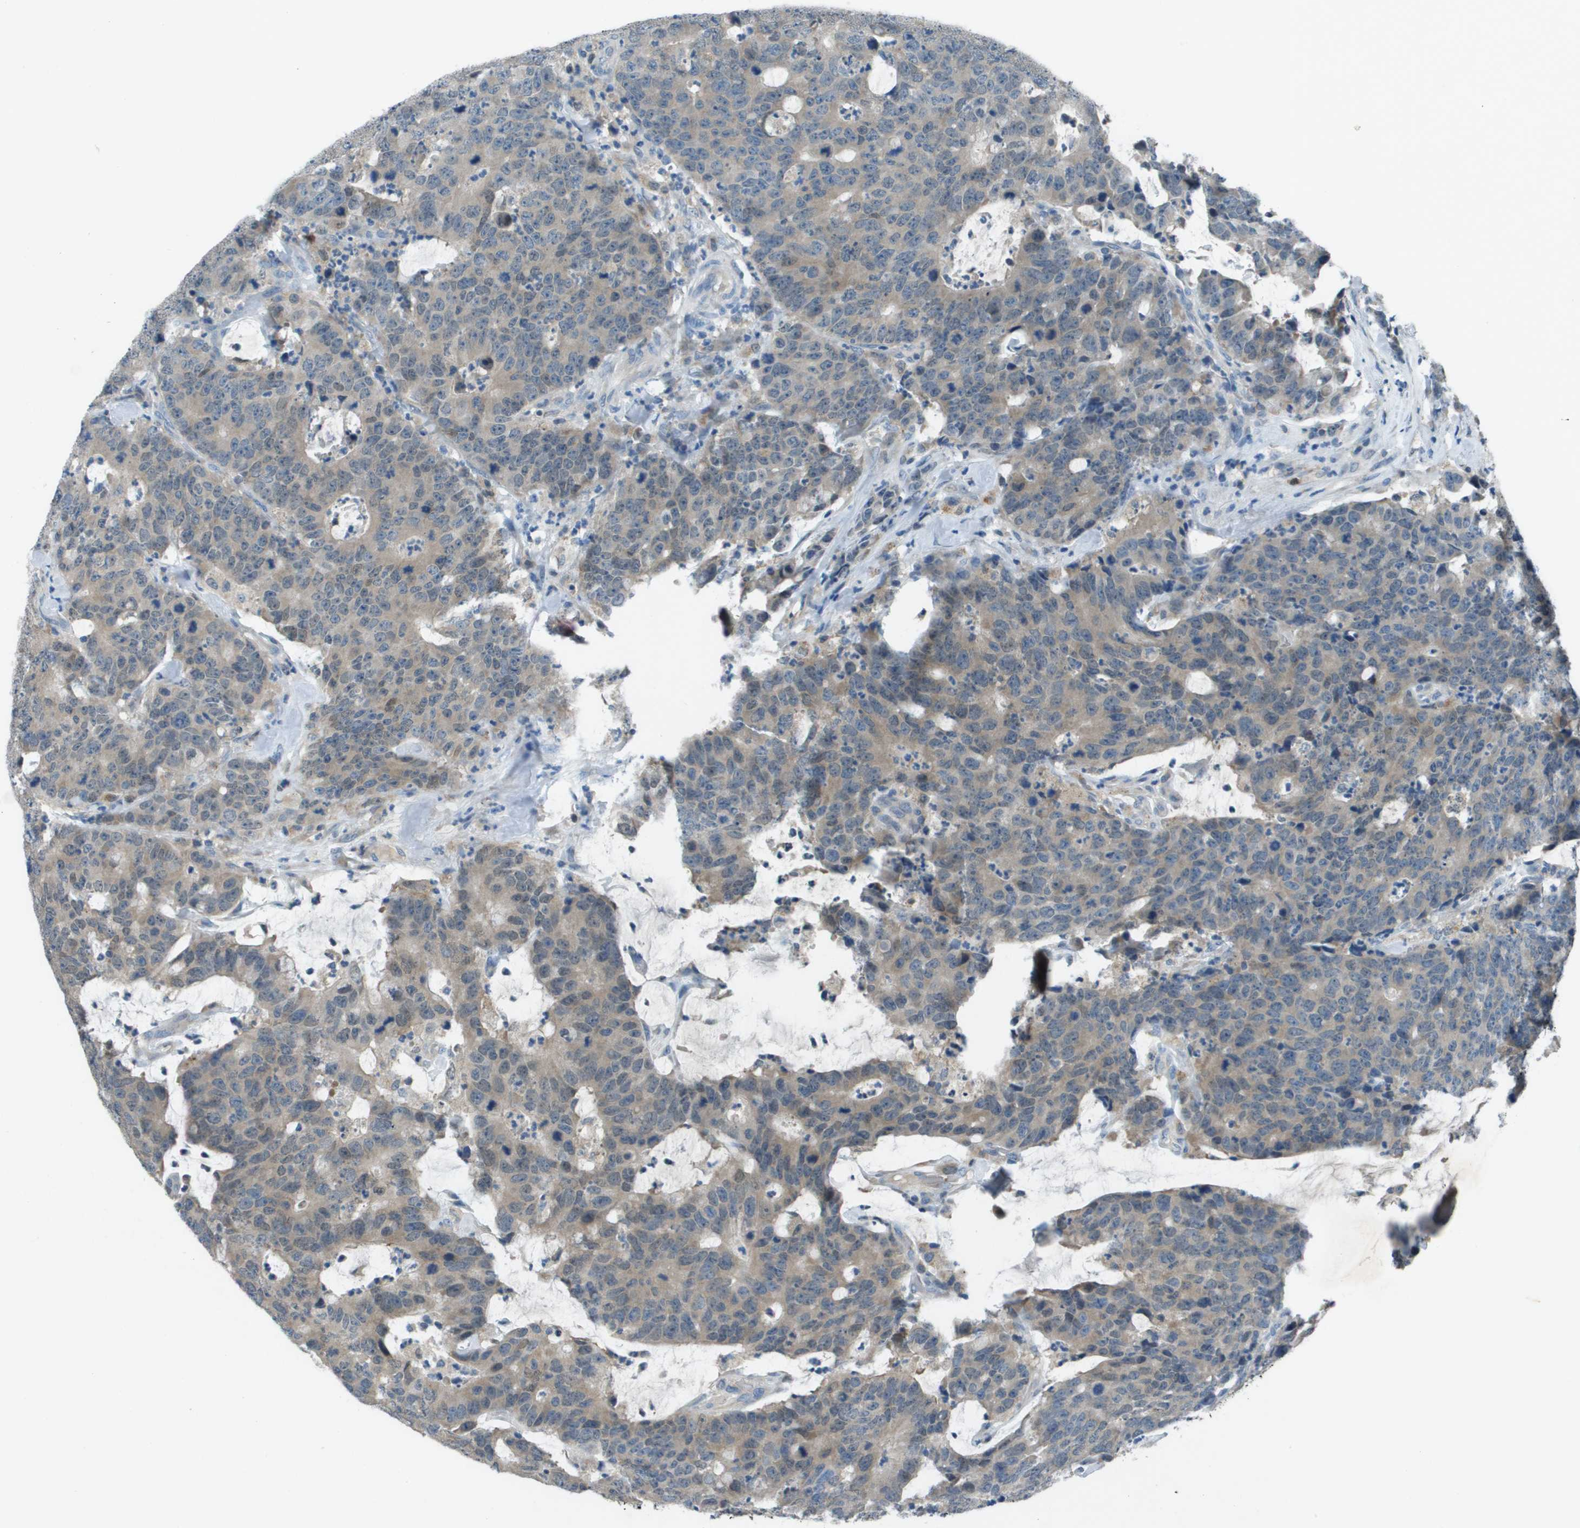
{"staining": {"intensity": "weak", "quantity": ">75%", "location": "cytoplasmic/membranous"}, "tissue": "colorectal cancer", "cell_type": "Tumor cells", "image_type": "cancer", "snomed": [{"axis": "morphology", "description": "Adenocarcinoma, NOS"}, {"axis": "topography", "description": "Colon"}], "caption": "Immunohistochemistry (IHC) image of neoplastic tissue: colorectal cancer (adenocarcinoma) stained using immunohistochemistry demonstrates low levels of weak protein expression localized specifically in the cytoplasmic/membranous of tumor cells, appearing as a cytoplasmic/membranous brown color.", "gene": "CAMK4", "patient": {"sex": "female", "age": 86}}